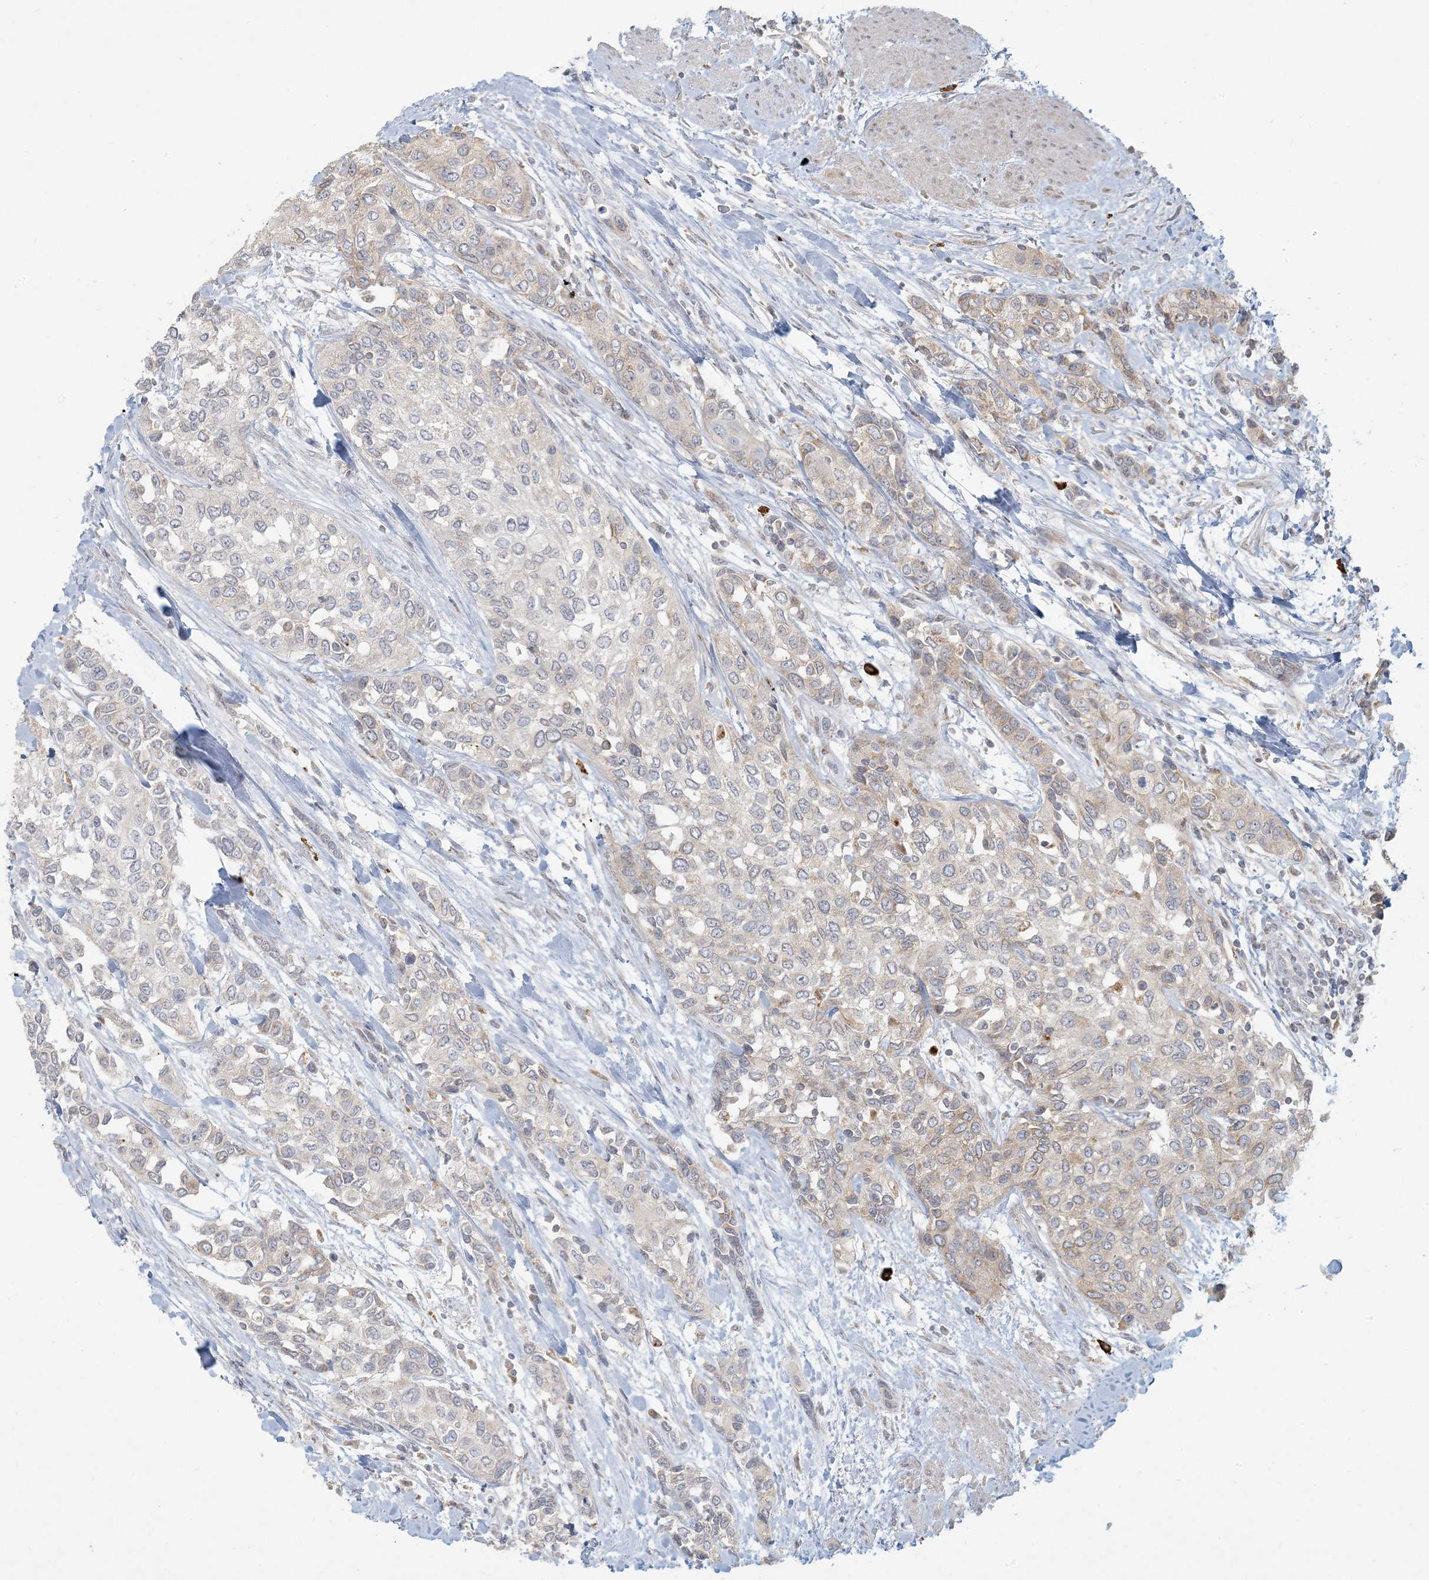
{"staining": {"intensity": "weak", "quantity": "<25%", "location": "cytoplasmic/membranous"}, "tissue": "urothelial cancer", "cell_type": "Tumor cells", "image_type": "cancer", "snomed": [{"axis": "morphology", "description": "Normal tissue, NOS"}, {"axis": "morphology", "description": "Urothelial carcinoma, High grade"}, {"axis": "topography", "description": "Vascular tissue"}, {"axis": "topography", "description": "Urinary bladder"}], "caption": "Immunohistochemical staining of human urothelial carcinoma (high-grade) demonstrates no significant positivity in tumor cells.", "gene": "MCAT", "patient": {"sex": "female", "age": 56}}